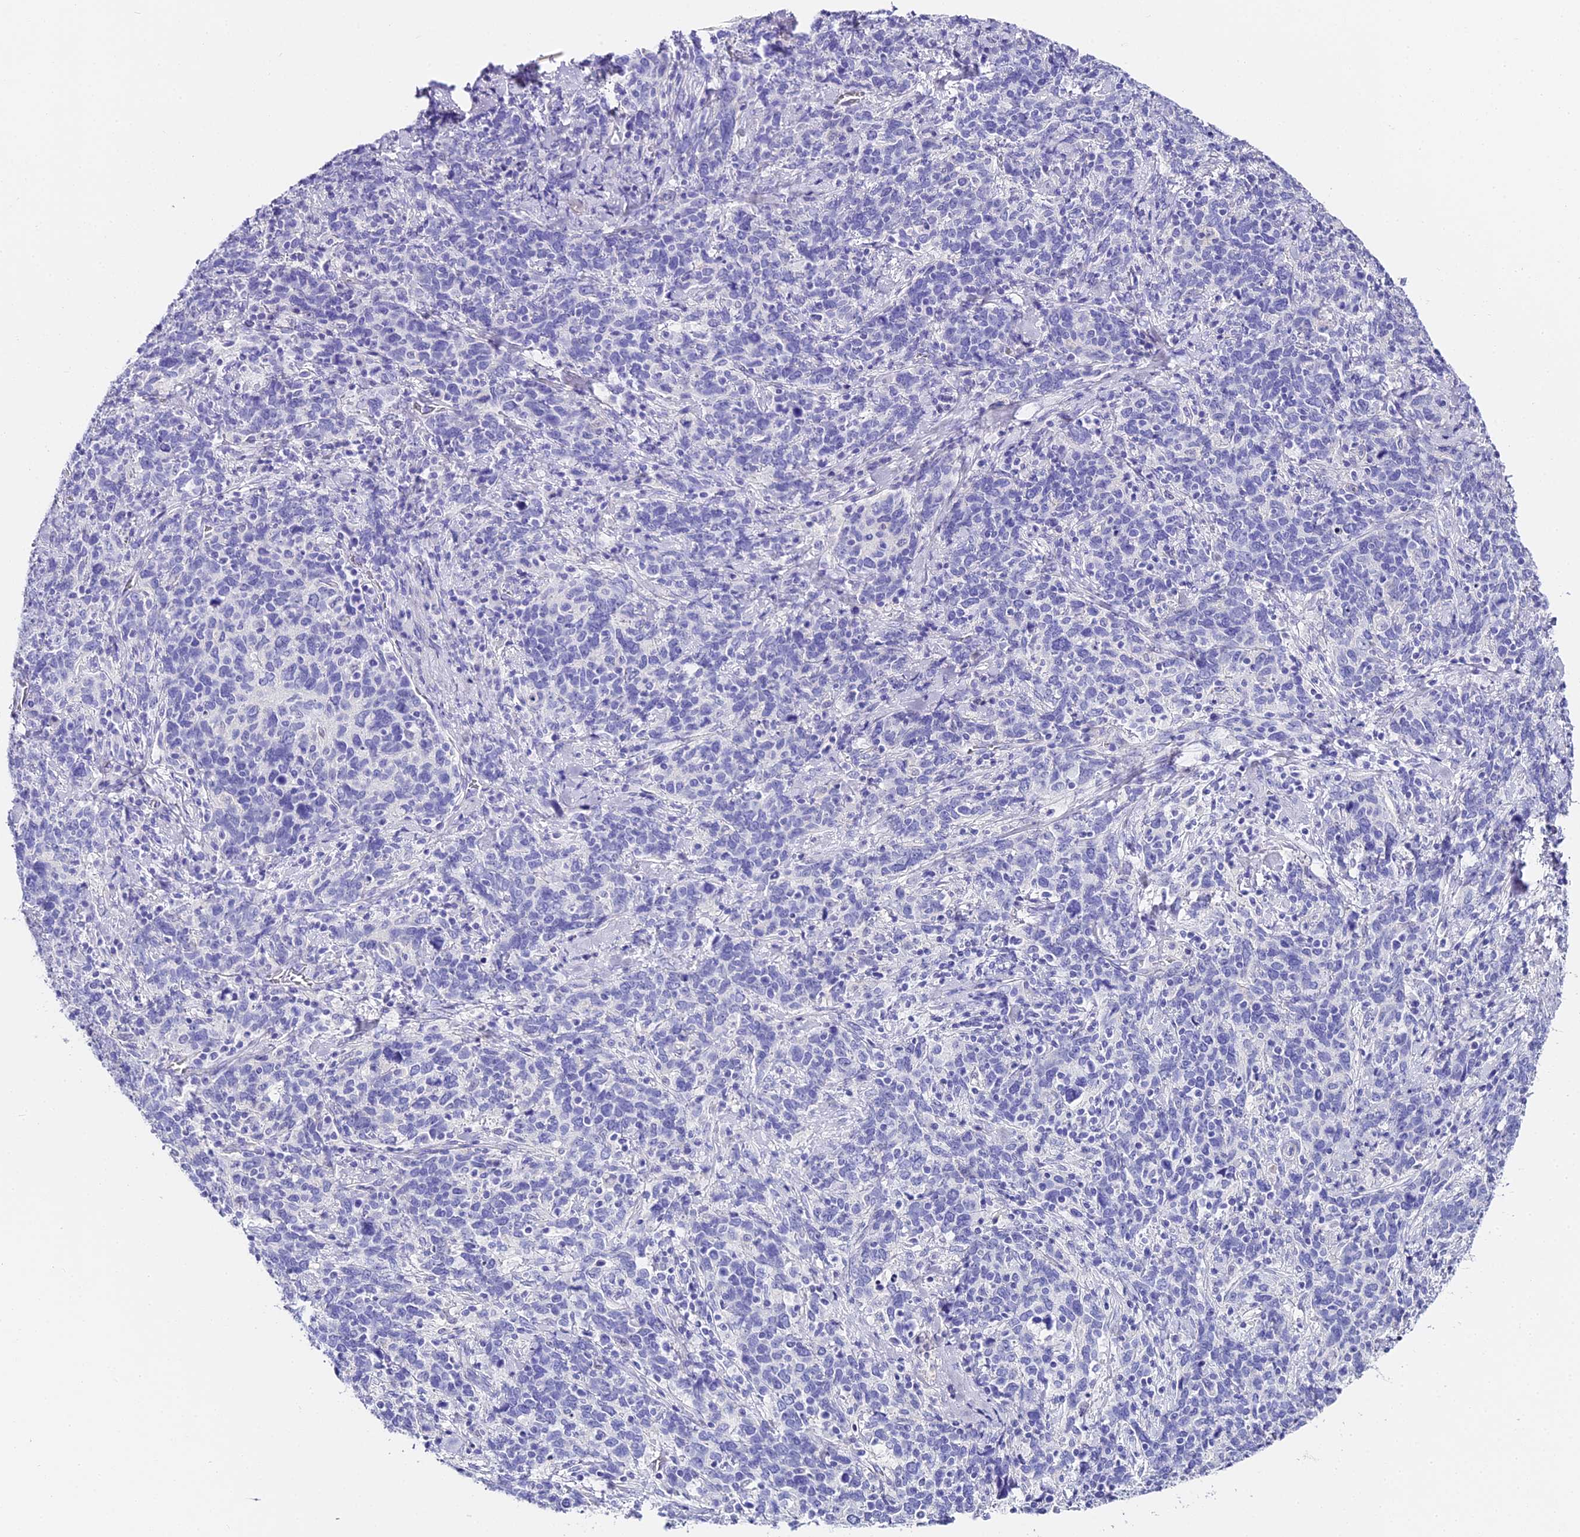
{"staining": {"intensity": "negative", "quantity": "none", "location": "none"}, "tissue": "cervical cancer", "cell_type": "Tumor cells", "image_type": "cancer", "snomed": [{"axis": "morphology", "description": "Squamous cell carcinoma, NOS"}, {"axis": "topography", "description": "Cervix"}], "caption": "Immunohistochemistry (IHC) of human cervical squamous cell carcinoma displays no staining in tumor cells.", "gene": "ABHD14A-ACY1", "patient": {"sex": "female", "age": 41}}